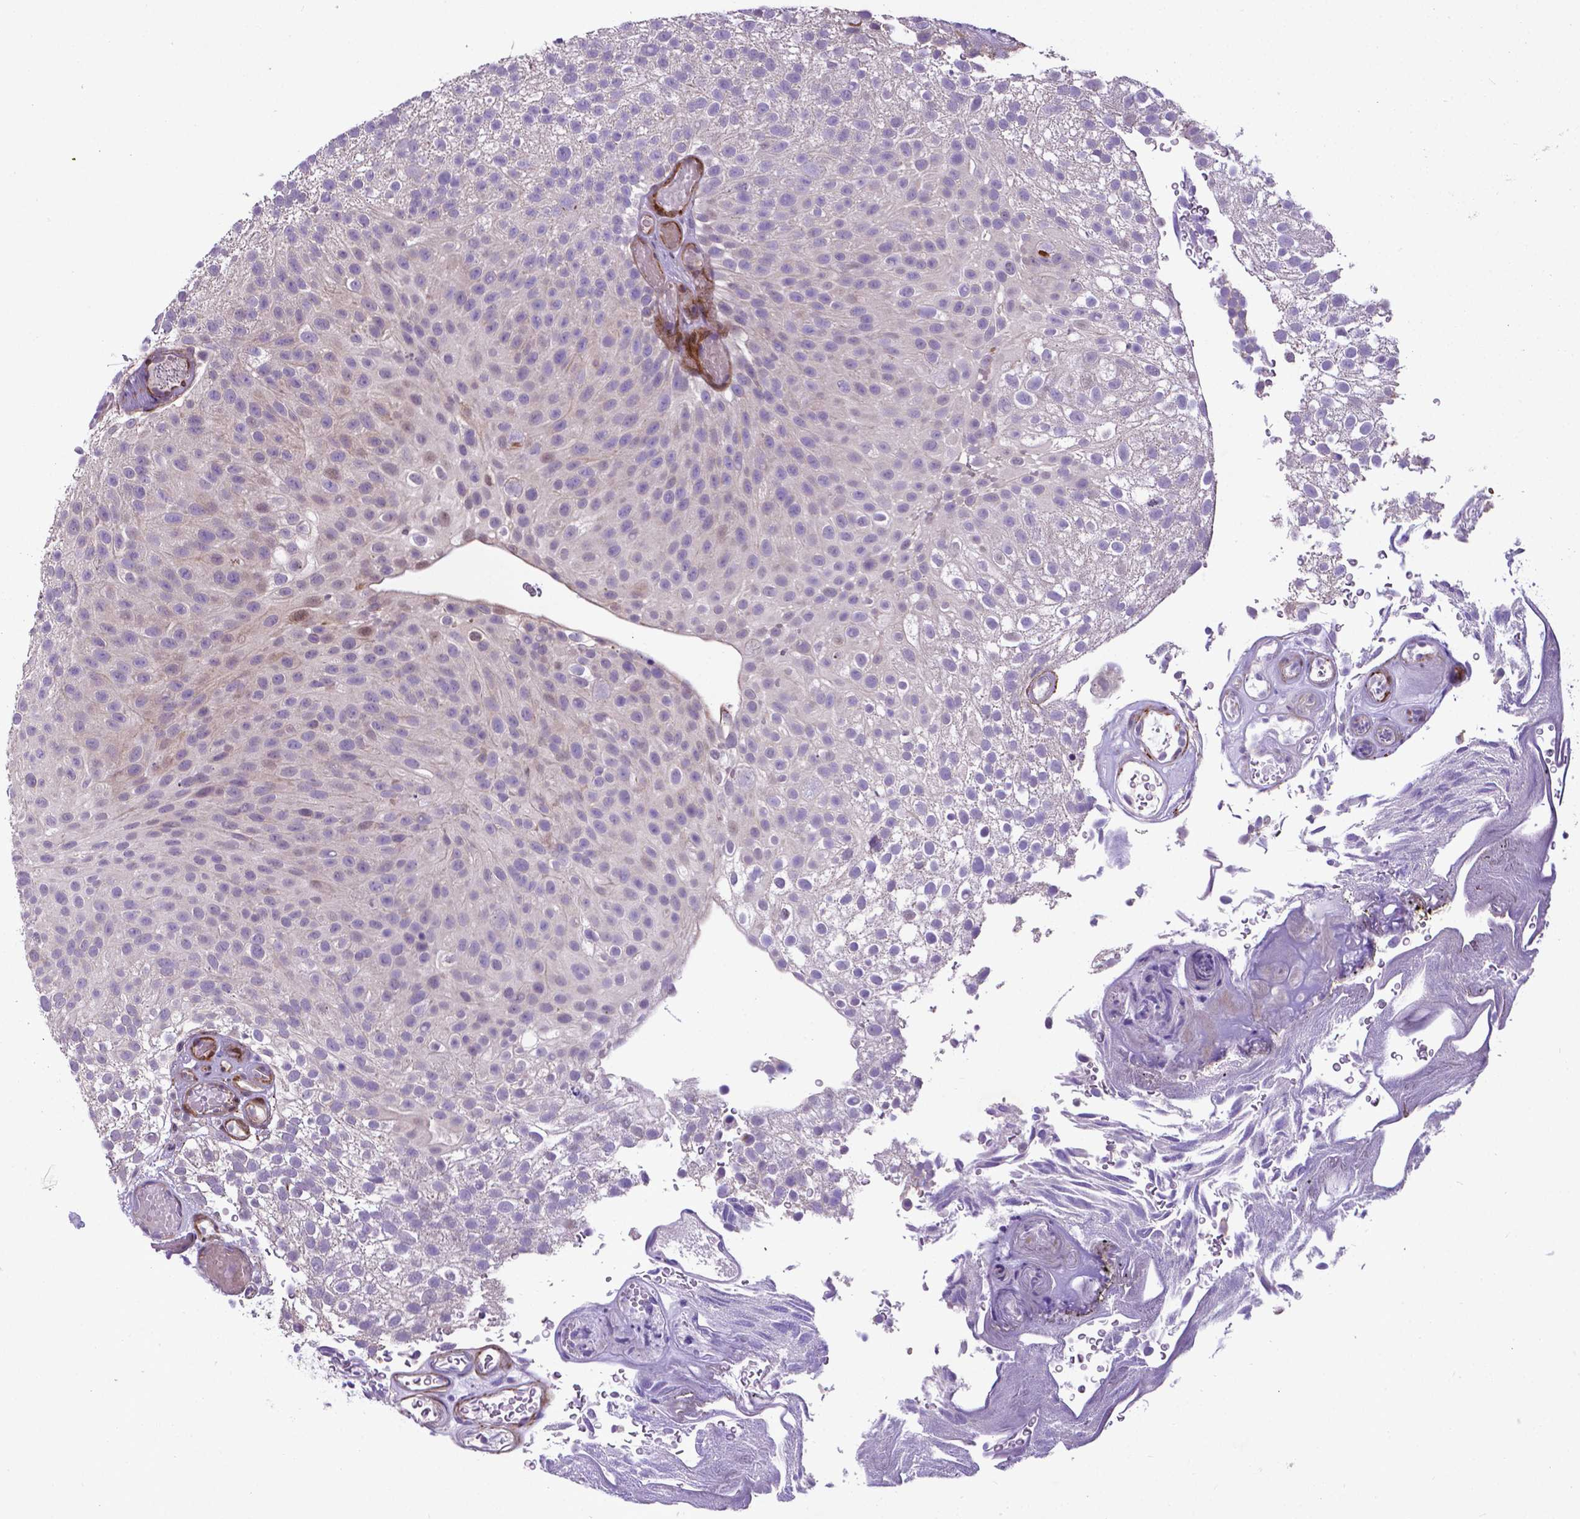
{"staining": {"intensity": "negative", "quantity": "none", "location": "none"}, "tissue": "urothelial cancer", "cell_type": "Tumor cells", "image_type": "cancer", "snomed": [{"axis": "morphology", "description": "Urothelial carcinoma, Low grade"}, {"axis": "topography", "description": "Urinary bladder"}], "caption": "IHC of urothelial cancer demonstrates no staining in tumor cells.", "gene": "PFKFB4", "patient": {"sex": "male", "age": 78}}